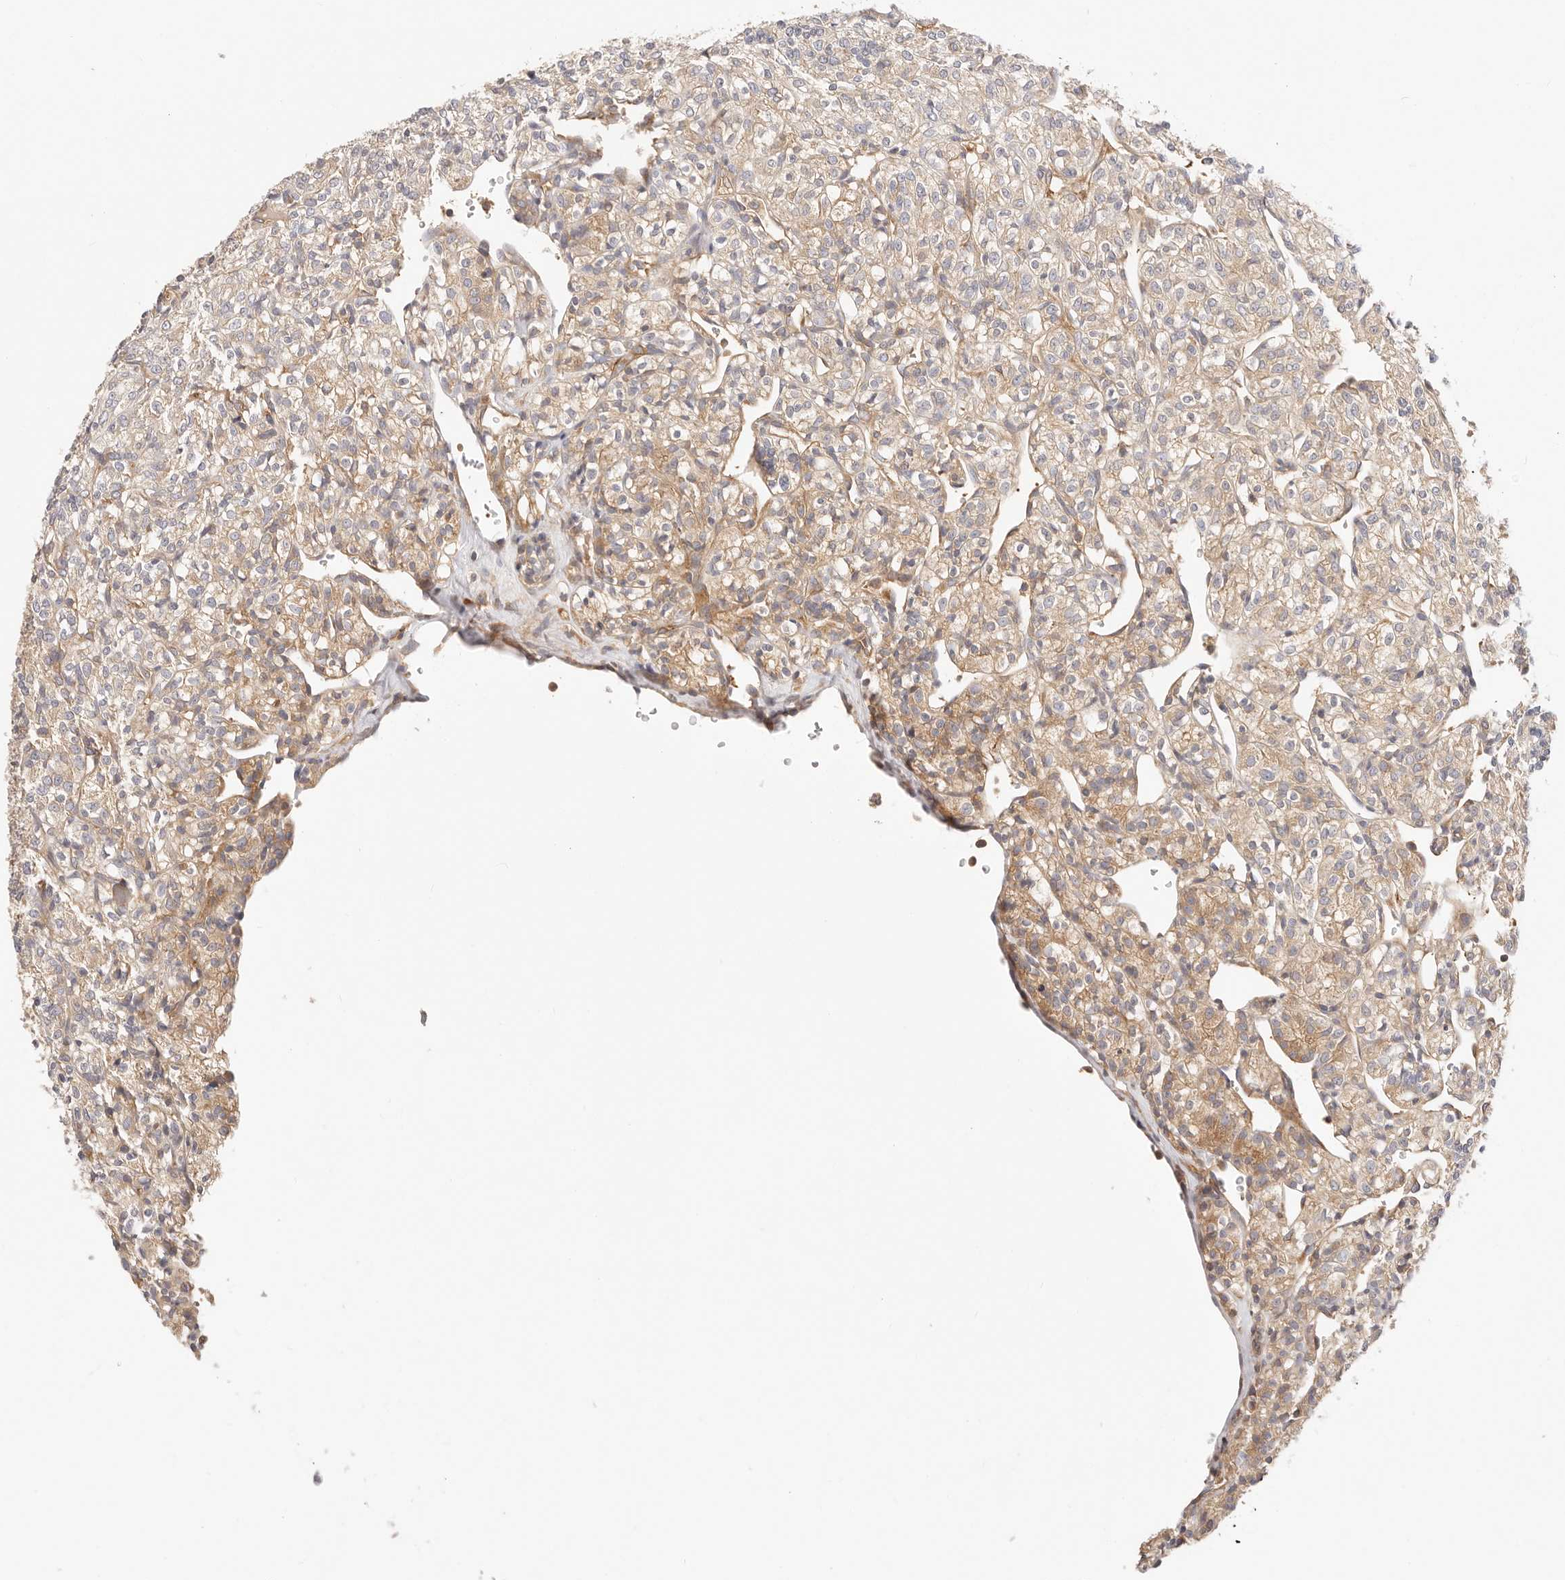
{"staining": {"intensity": "weak", "quantity": "25%-75%", "location": "cytoplasmic/membranous"}, "tissue": "renal cancer", "cell_type": "Tumor cells", "image_type": "cancer", "snomed": [{"axis": "morphology", "description": "Adenocarcinoma, NOS"}, {"axis": "topography", "description": "Kidney"}], "caption": "Renal cancer tissue shows weak cytoplasmic/membranous expression in approximately 25%-75% of tumor cells, visualized by immunohistochemistry. Nuclei are stained in blue.", "gene": "KCMF1", "patient": {"sex": "male", "age": 77}}